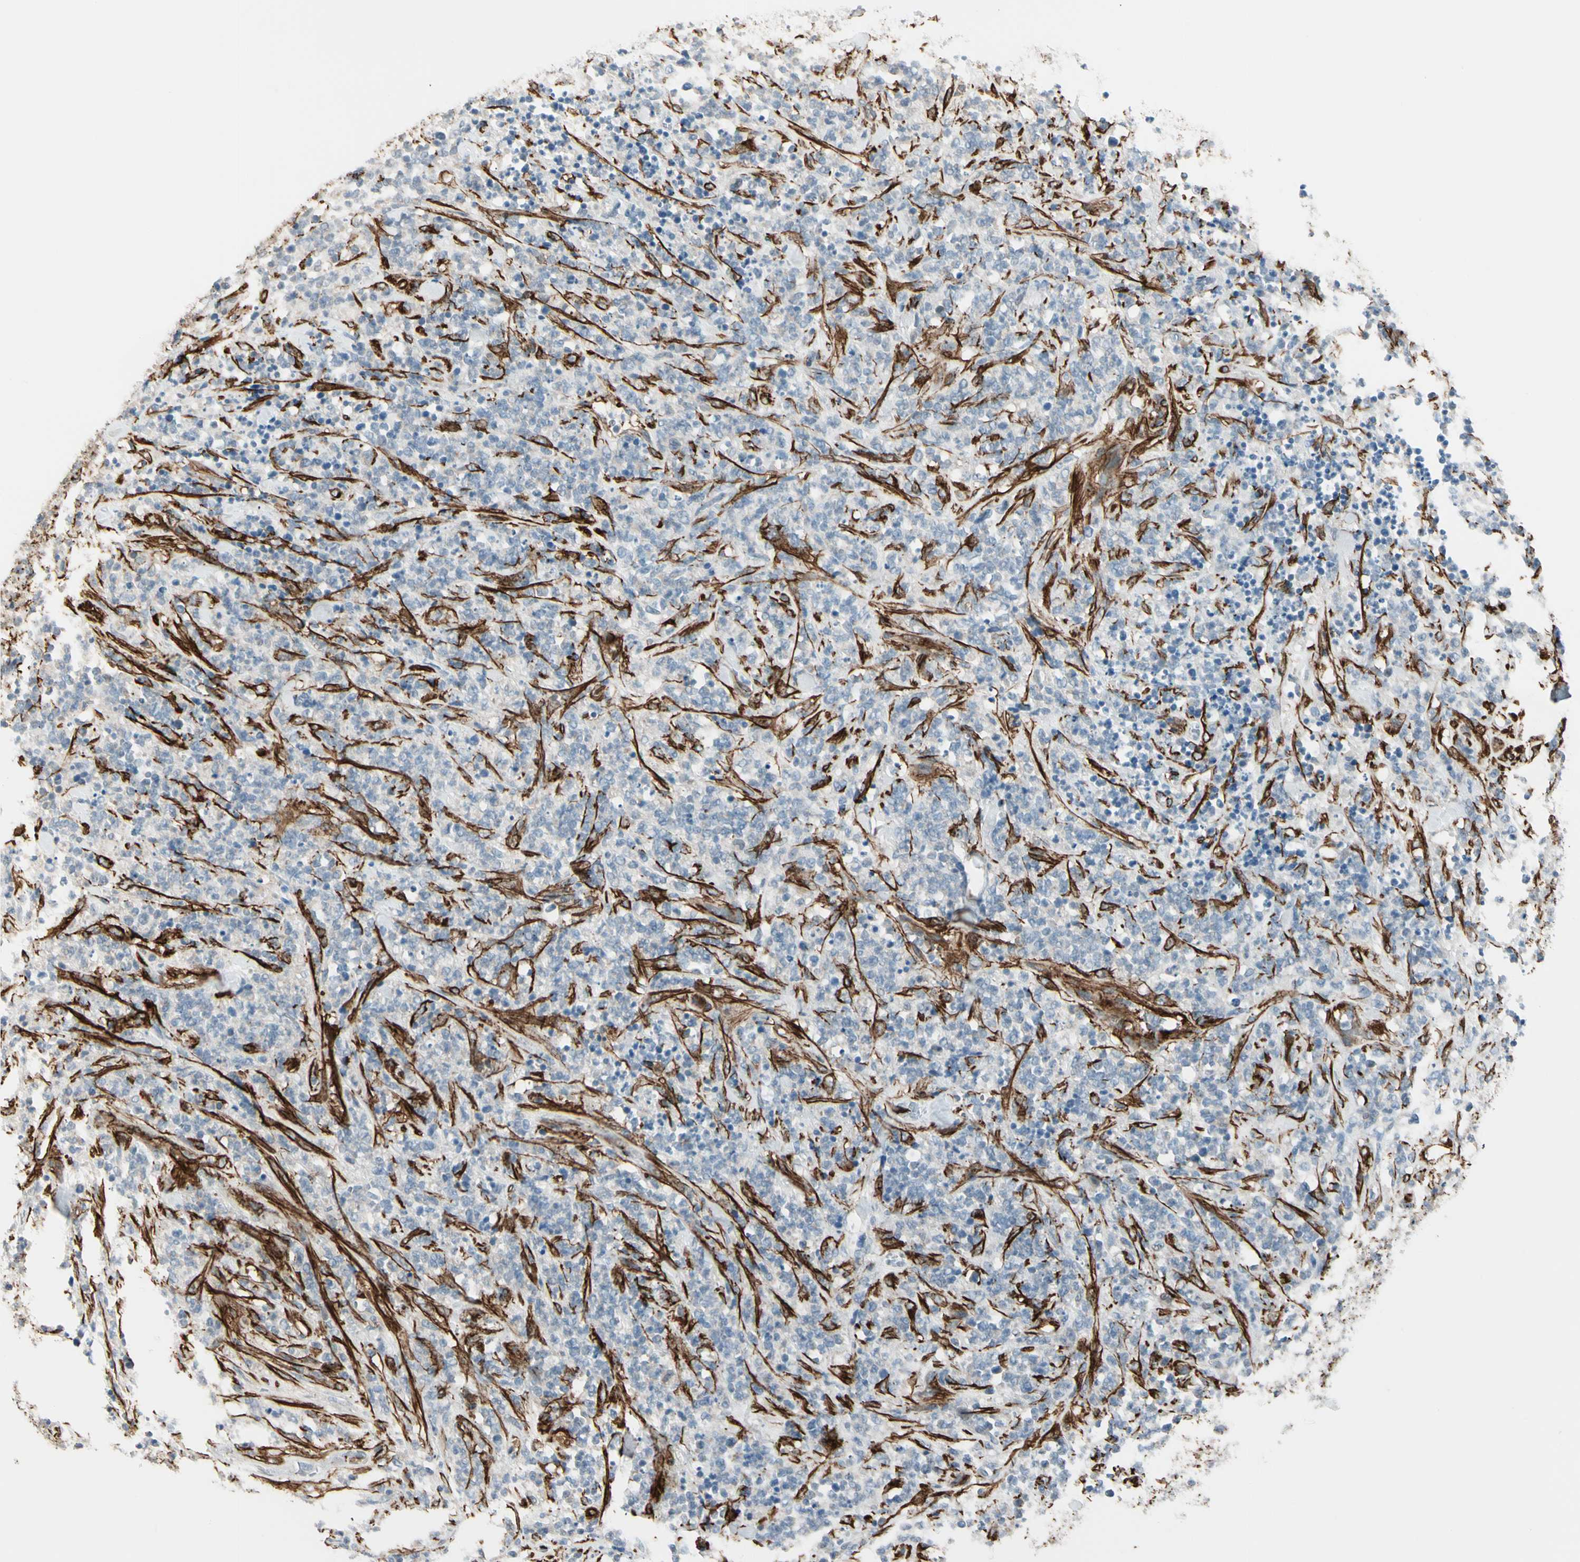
{"staining": {"intensity": "negative", "quantity": "none", "location": "none"}, "tissue": "lymphoma", "cell_type": "Tumor cells", "image_type": "cancer", "snomed": [{"axis": "morphology", "description": "Malignant lymphoma, non-Hodgkin's type, High grade"}, {"axis": "topography", "description": "Soft tissue"}], "caption": "This micrograph is of lymphoma stained with immunohistochemistry (IHC) to label a protein in brown with the nuclei are counter-stained blue. There is no staining in tumor cells.", "gene": "CALD1", "patient": {"sex": "male", "age": 18}}